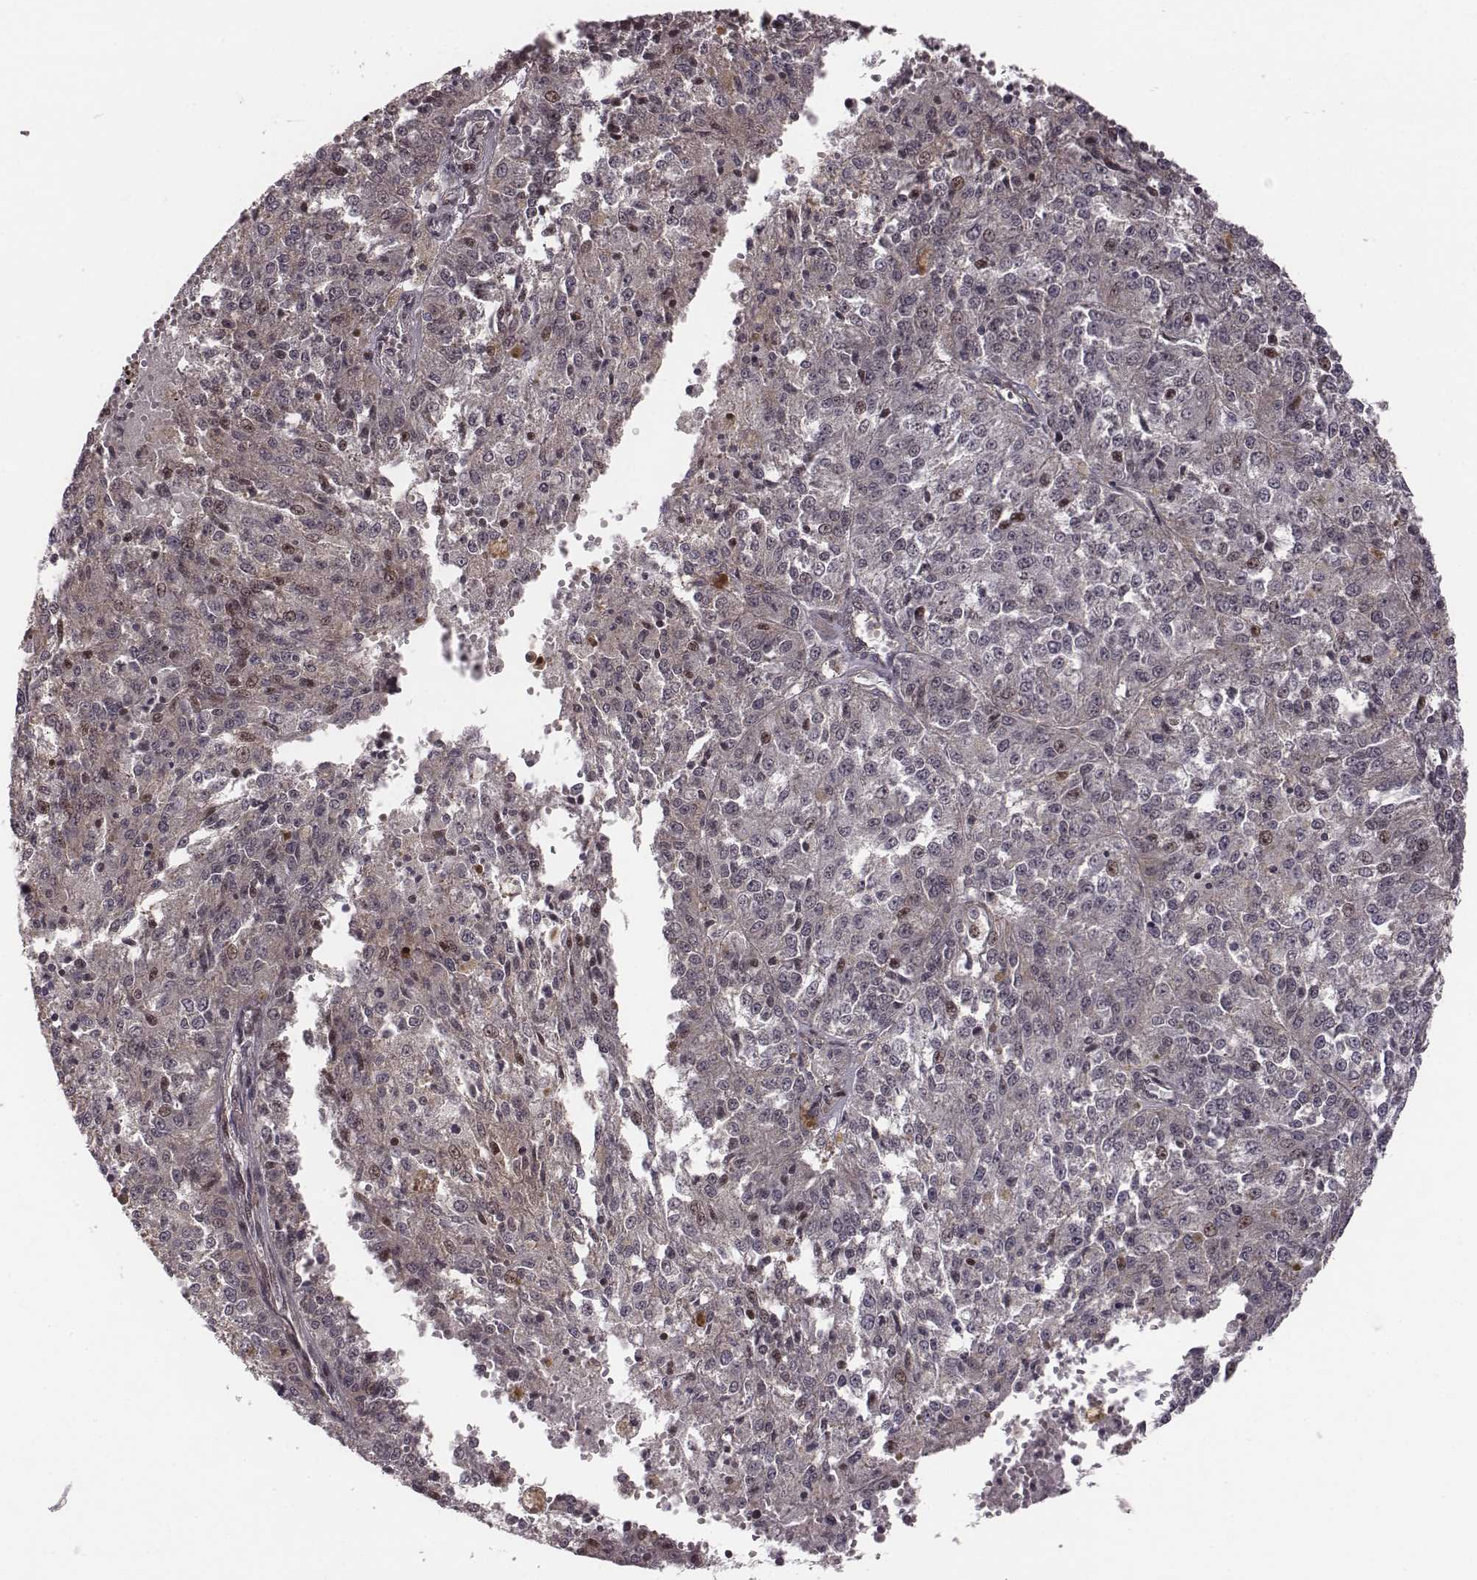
{"staining": {"intensity": "negative", "quantity": "none", "location": "none"}, "tissue": "melanoma", "cell_type": "Tumor cells", "image_type": "cancer", "snomed": [{"axis": "morphology", "description": "Malignant melanoma, Metastatic site"}, {"axis": "topography", "description": "Lymph node"}], "caption": "Histopathology image shows no significant protein staining in tumor cells of malignant melanoma (metastatic site).", "gene": "RPL3", "patient": {"sex": "female", "age": 64}}